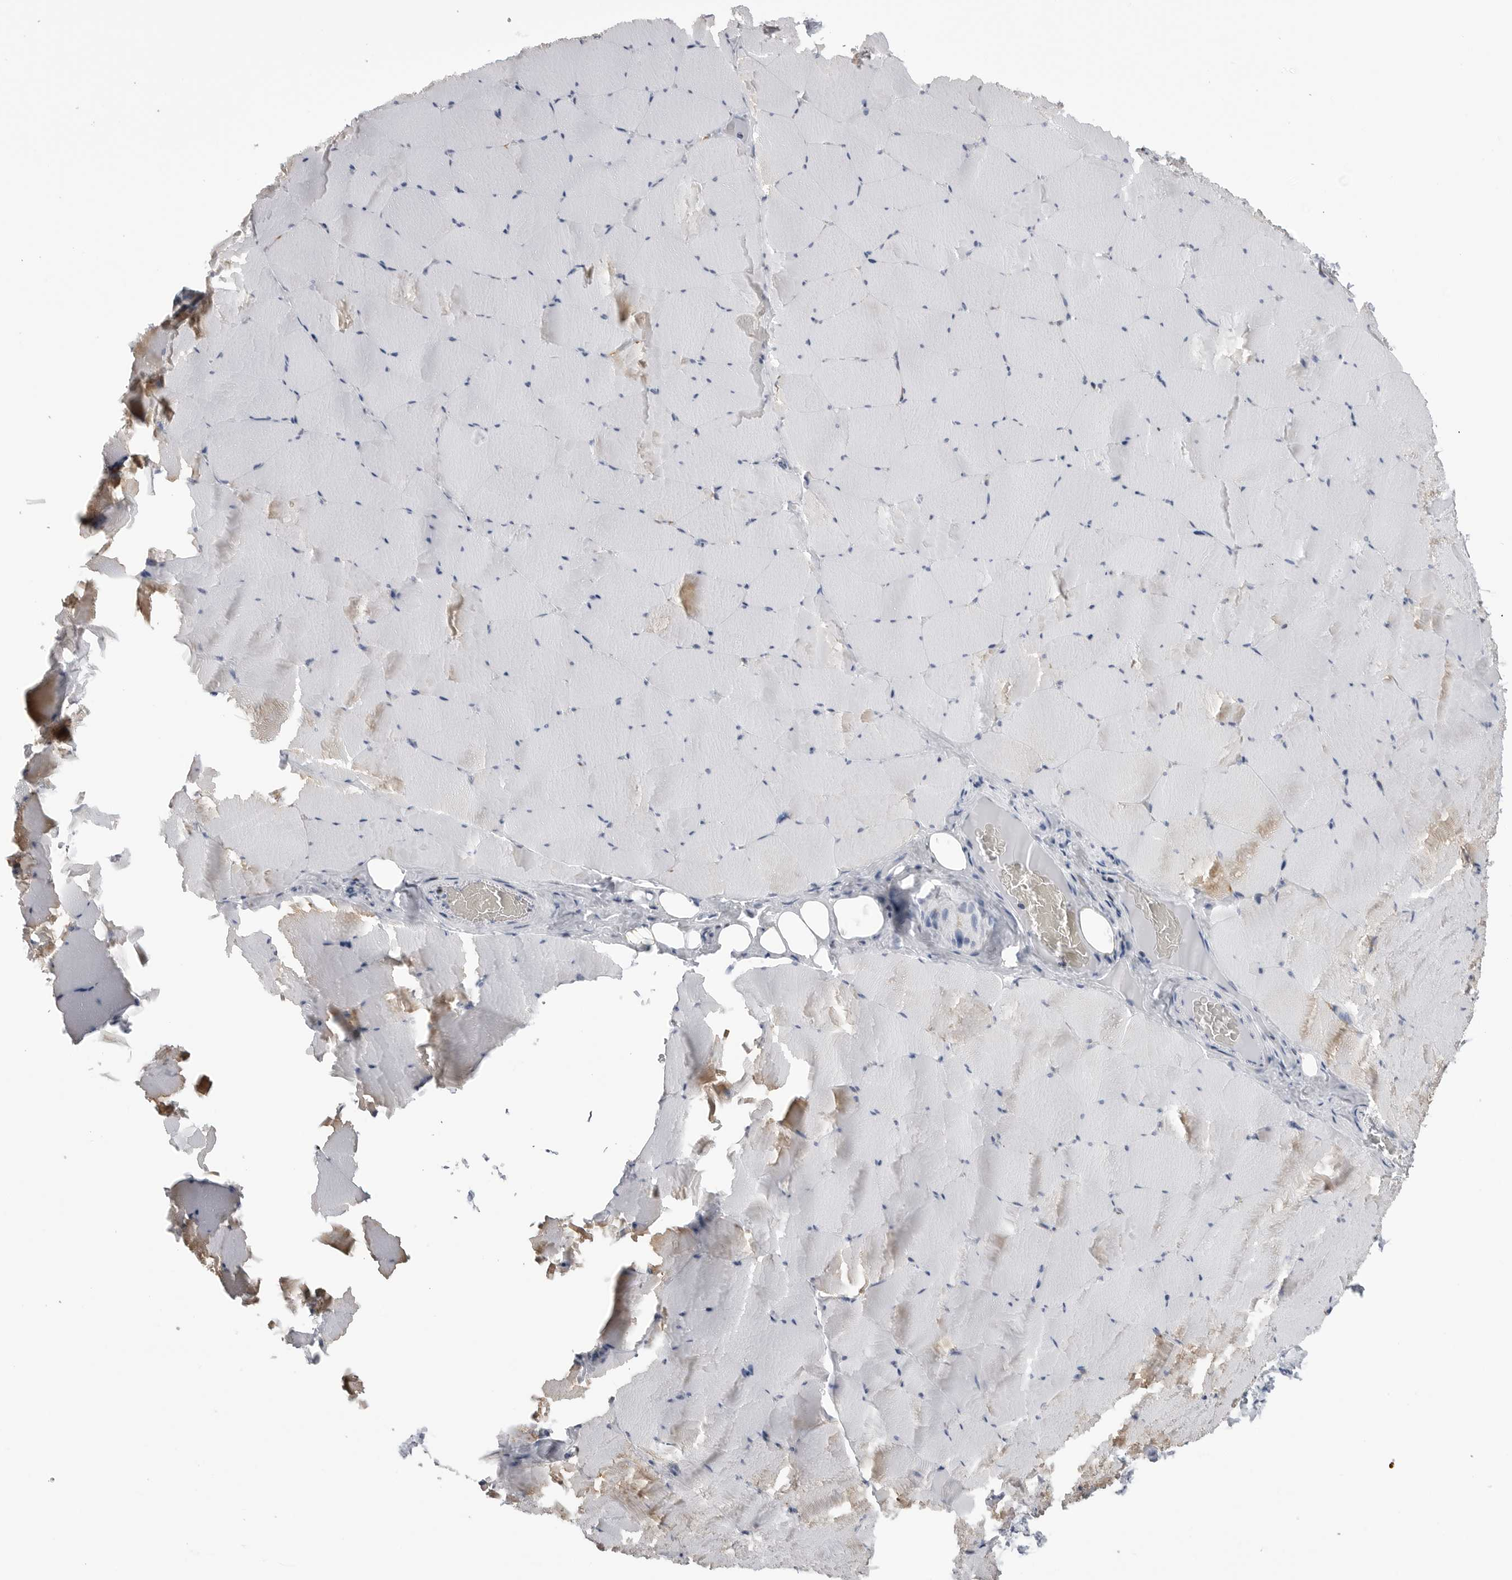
{"staining": {"intensity": "moderate", "quantity": "<25%", "location": "cytoplasmic/membranous"}, "tissue": "skeletal muscle", "cell_type": "Myocytes", "image_type": "normal", "snomed": [{"axis": "morphology", "description": "Normal tissue, NOS"}, {"axis": "topography", "description": "Skeletal muscle"}], "caption": "Skeletal muscle stained with a brown dye demonstrates moderate cytoplasmic/membranous positive expression in approximately <25% of myocytes.", "gene": "COX5A", "patient": {"sex": "male", "age": 62}}